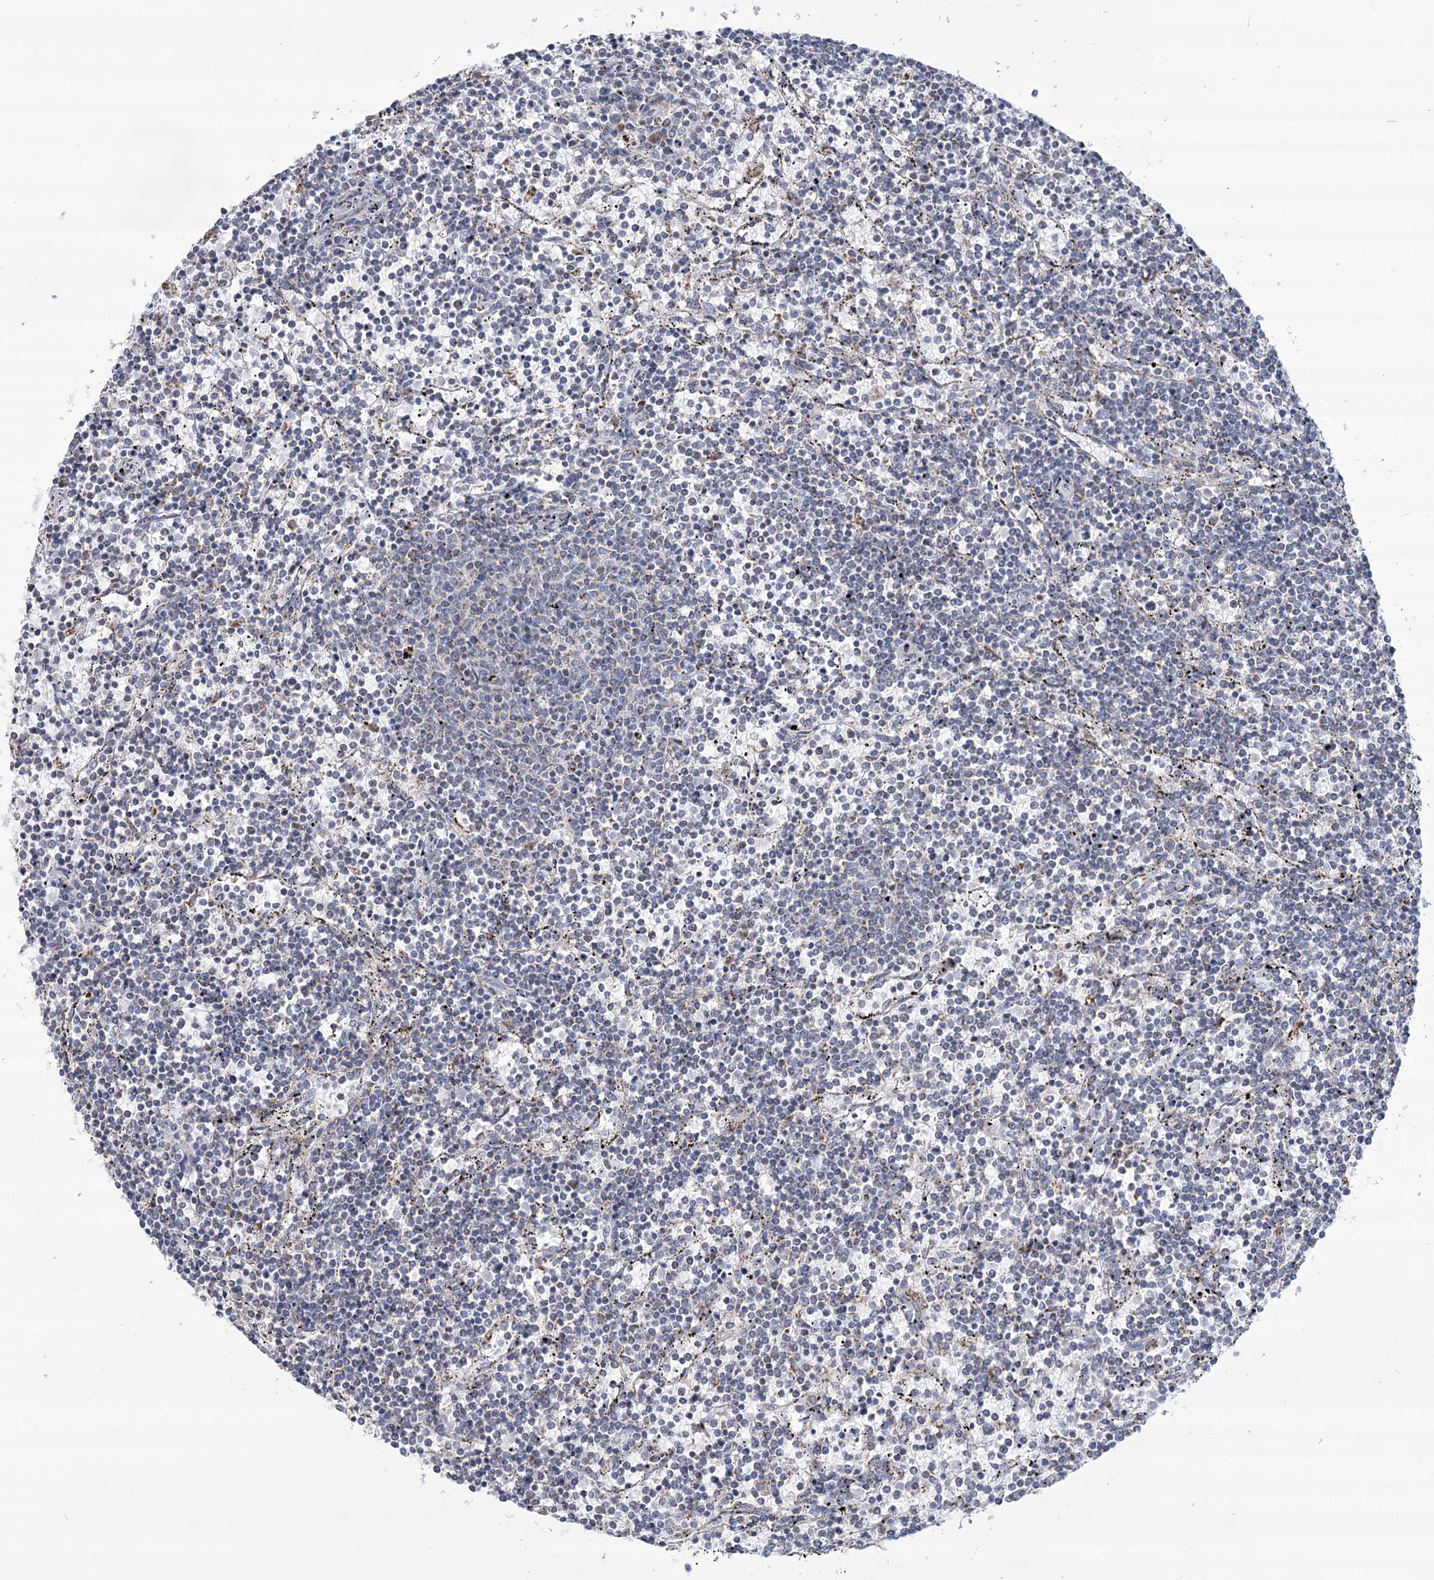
{"staining": {"intensity": "negative", "quantity": "none", "location": "none"}, "tissue": "lymphoma", "cell_type": "Tumor cells", "image_type": "cancer", "snomed": [{"axis": "morphology", "description": "Malignant lymphoma, non-Hodgkin's type, Low grade"}, {"axis": "topography", "description": "Spleen"}], "caption": "This image is of lymphoma stained with immunohistochemistry (IHC) to label a protein in brown with the nuclei are counter-stained blue. There is no staining in tumor cells. (Brightfield microscopy of DAB immunohistochemistry (IHC) at high magnification).", "gene": "SNX7", "patient": {"sex": "female", "age": 50}}